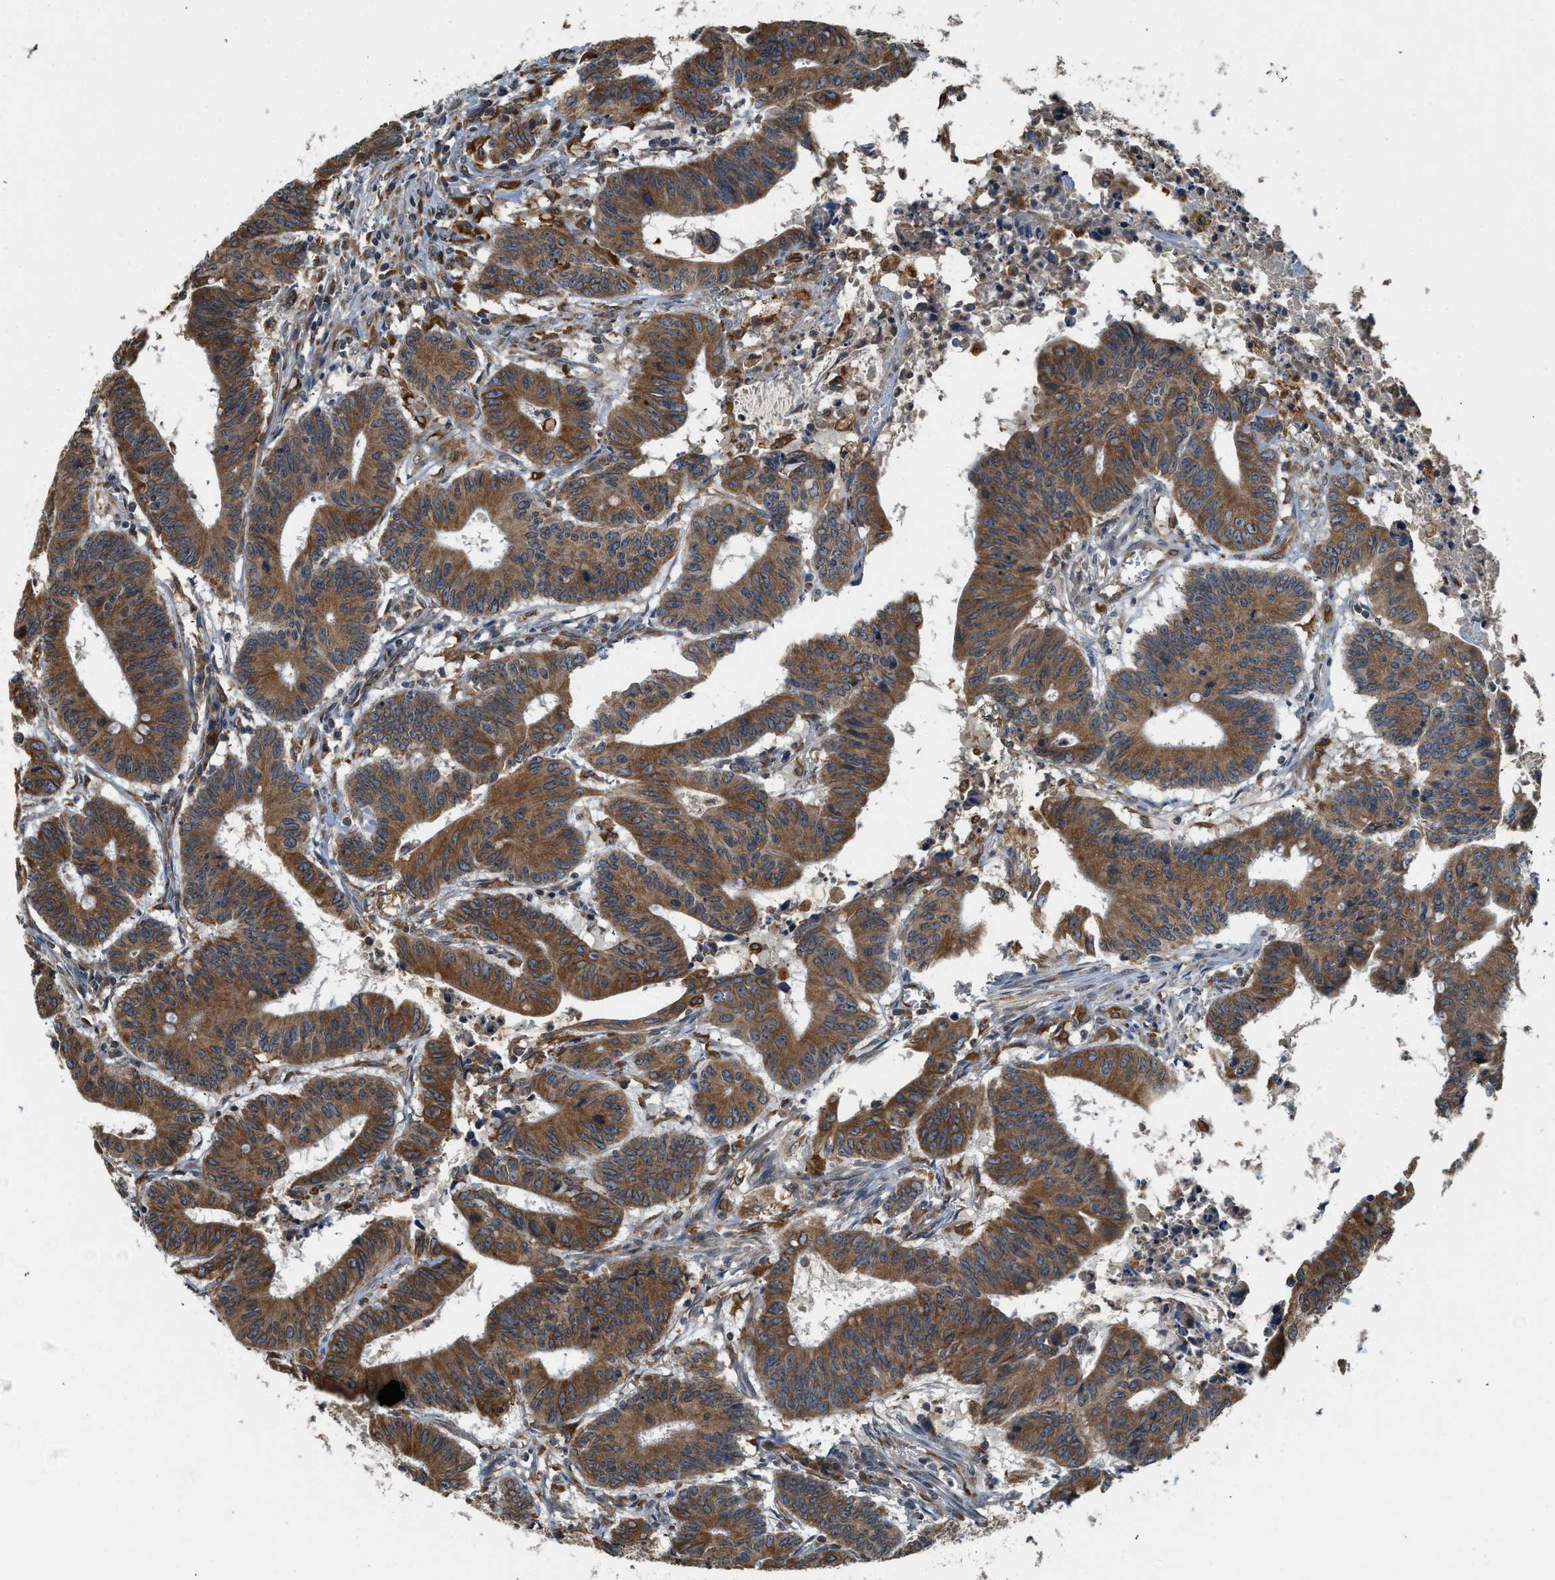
{"staining": {"intensity": "strong", "quantity": ">75%", "location": "cytoplasmic/membranous"}, "tissue": "colorectal cancer", "cell_type": "Tumor cells", "image_type": "cancer", "snomed": [{"axis": "morphology", "description": "Adenocarcinoma, NOS"}, {"axis": "topography", "description": "Colon"}], "caption": "The micrograph exhibits staining of colorectal adenocarcinoma, revealing strong cytoplasmic/membranous protein staining (brown color) within tumor cells.", "gene": "BCAP31", "patient": {"sex": "male", "age": 45}}